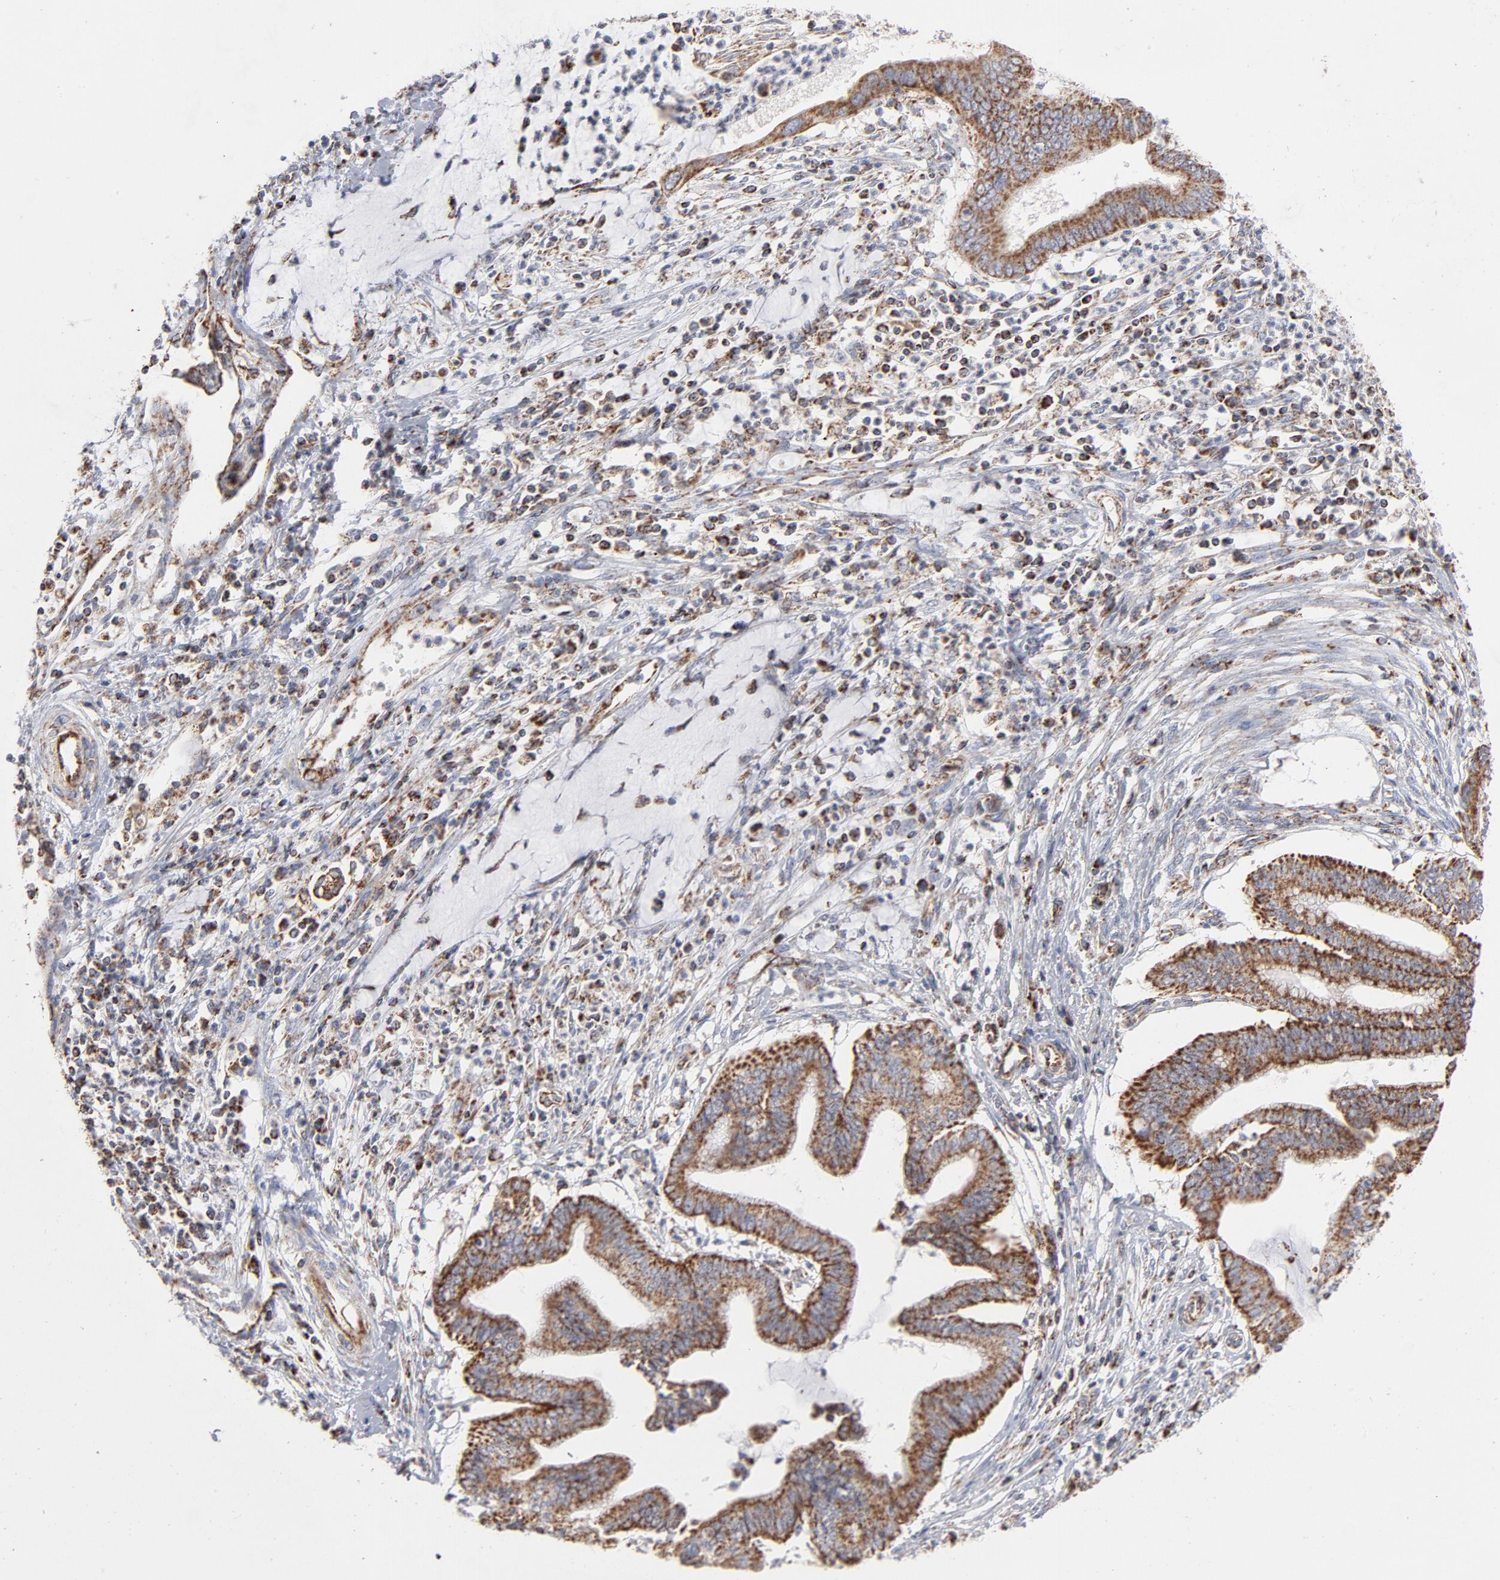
{"staining": {"intensity": "strong", "quantity": ">75%", "location": "cytoplasmic/membranous"}, "tissue": "cervical cancer", "cell_type": "Tumor cells", "image_type": "cancer", "snomed": [{"axis": "morphology", "description": "Adenocarcinoma, NOS"}, {"axis": "topography", "description": "Cervix"}], "caption": "DAB (3,3'-diaminobenzidine) immunohistochemical staining of human cervical cancer (adenocarcinoma) exhibits strong cytoplasmic/membranous protein staining in approximately >75% of tumor cells.", "gene": "ASB3", "patient": {"sex": "female", "age": 36}}